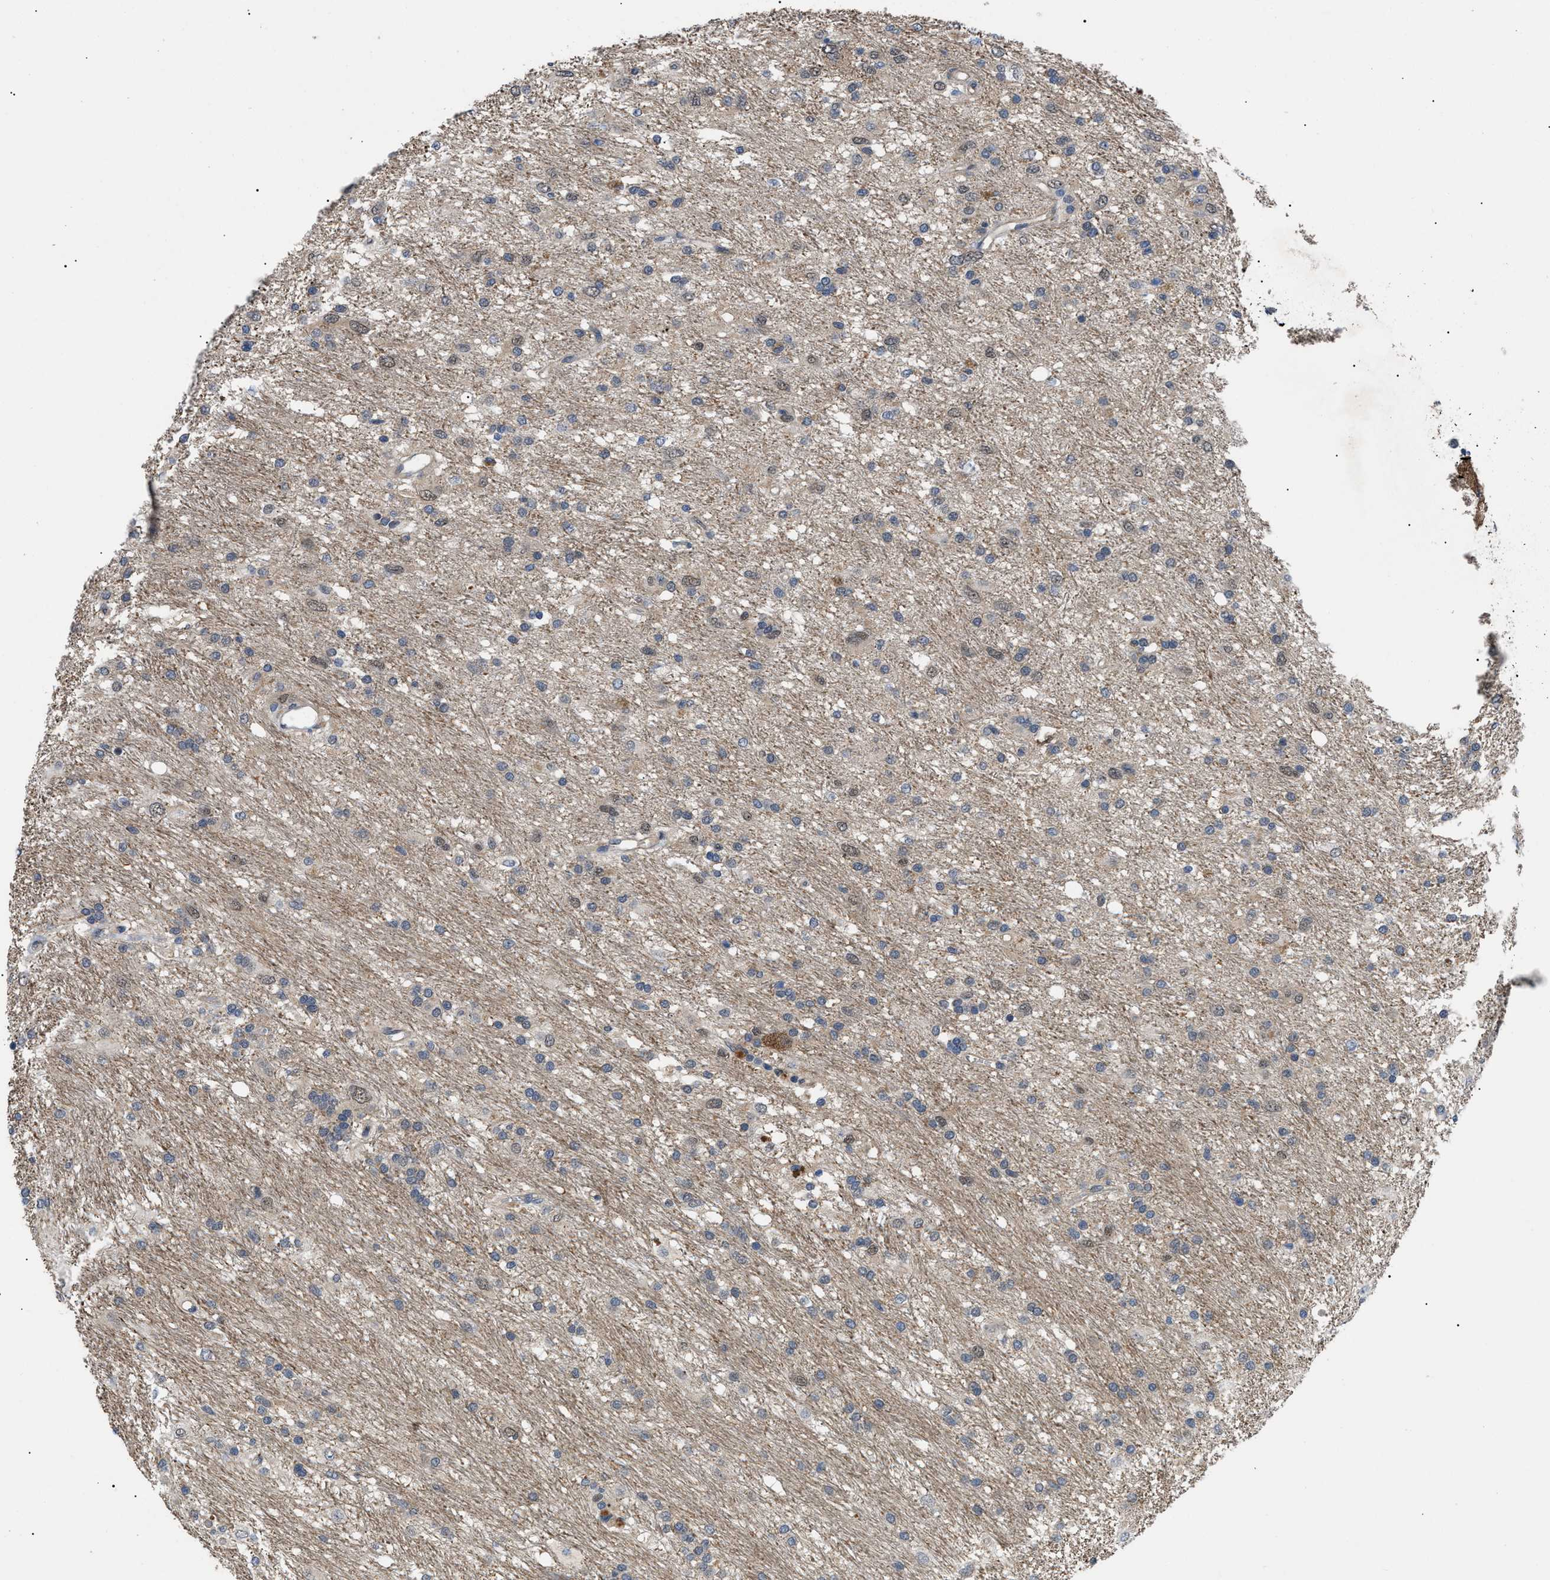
{"staining": {"intensity": "weak", "quantity": "<25%", "location": "cytoplasmic/membranous,nuclear"}, "tissue": "glioma", "cell_type": "Tumor cells", "image_type": "cancer", "snomed": [{"axis": "morphology", "description": "Glioma, malignant, Low grade"}, {"axis": "topography", "description": "Brain"}], "caption": "Immunohistochemistry of human glioma exhibits no positivity in tumor cells. (Stains: DAB IHC with hematoxylin counter stain, Microscopy: brightfield microscopy at high magnification).", "gene": "CRCP", "patient": {"sex": "male", "age": 77}}